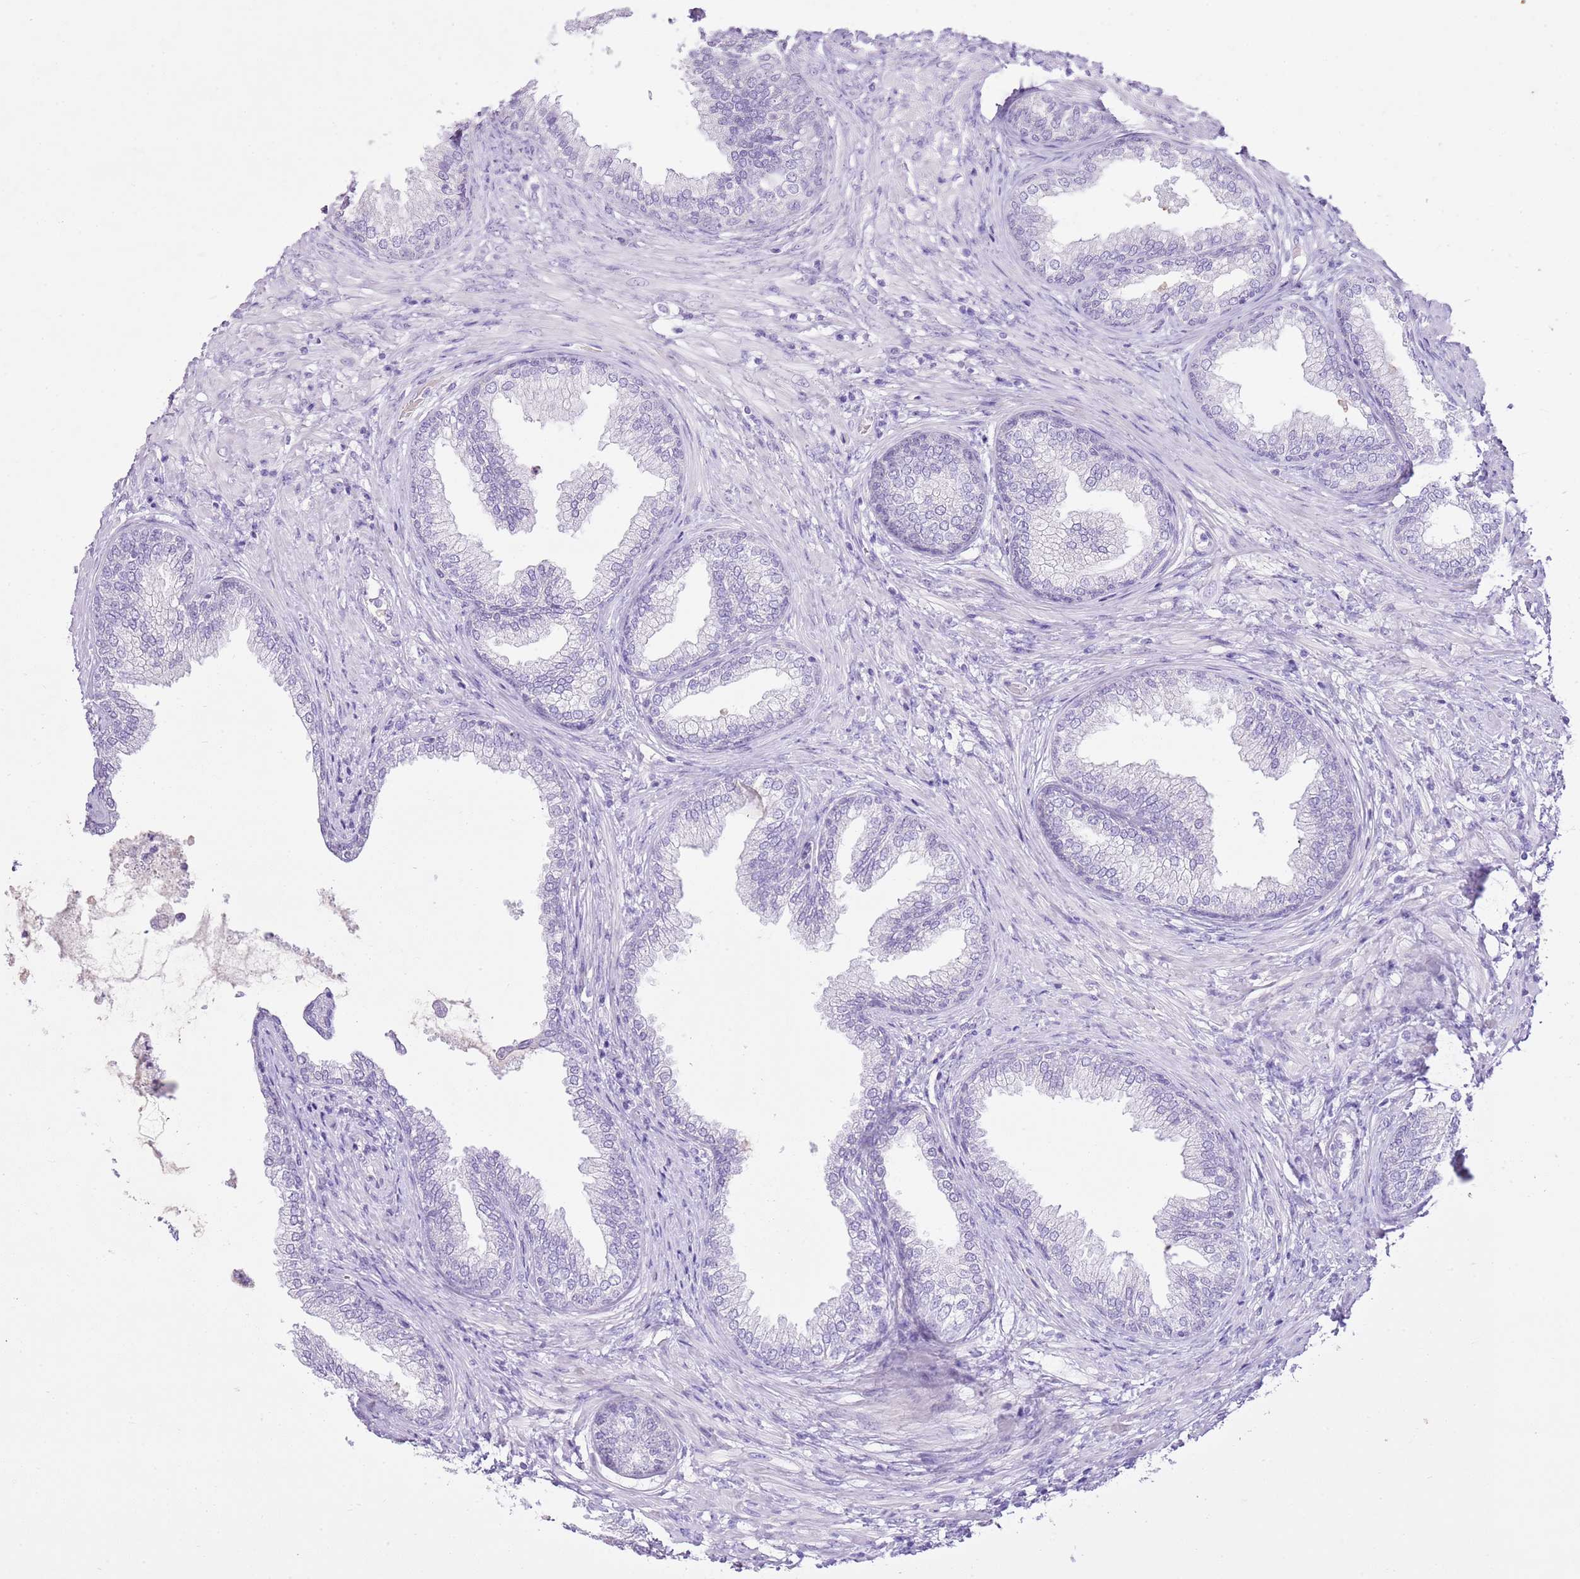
{"staining": {"intensity": "strong", "quantity": "<25%", "location": "cytoplasmic/membranous"}, "tissue": "prostate", "cell_type": "Glandular cells", "image_type": "normal", "snomed": [{"axis": "morphology", "description": "Normal tissue, NOS"}, {"axis": "topography", "description": "Prostate"}], "caption": "Strong cytoplasmic/membranous staining is identified in about <25% of glandular cells in benign prostate. (IHC, brightfield microscopy, high magnification).", "gene": "XPO7", "patient": {"sex": "male", "age": 76}}